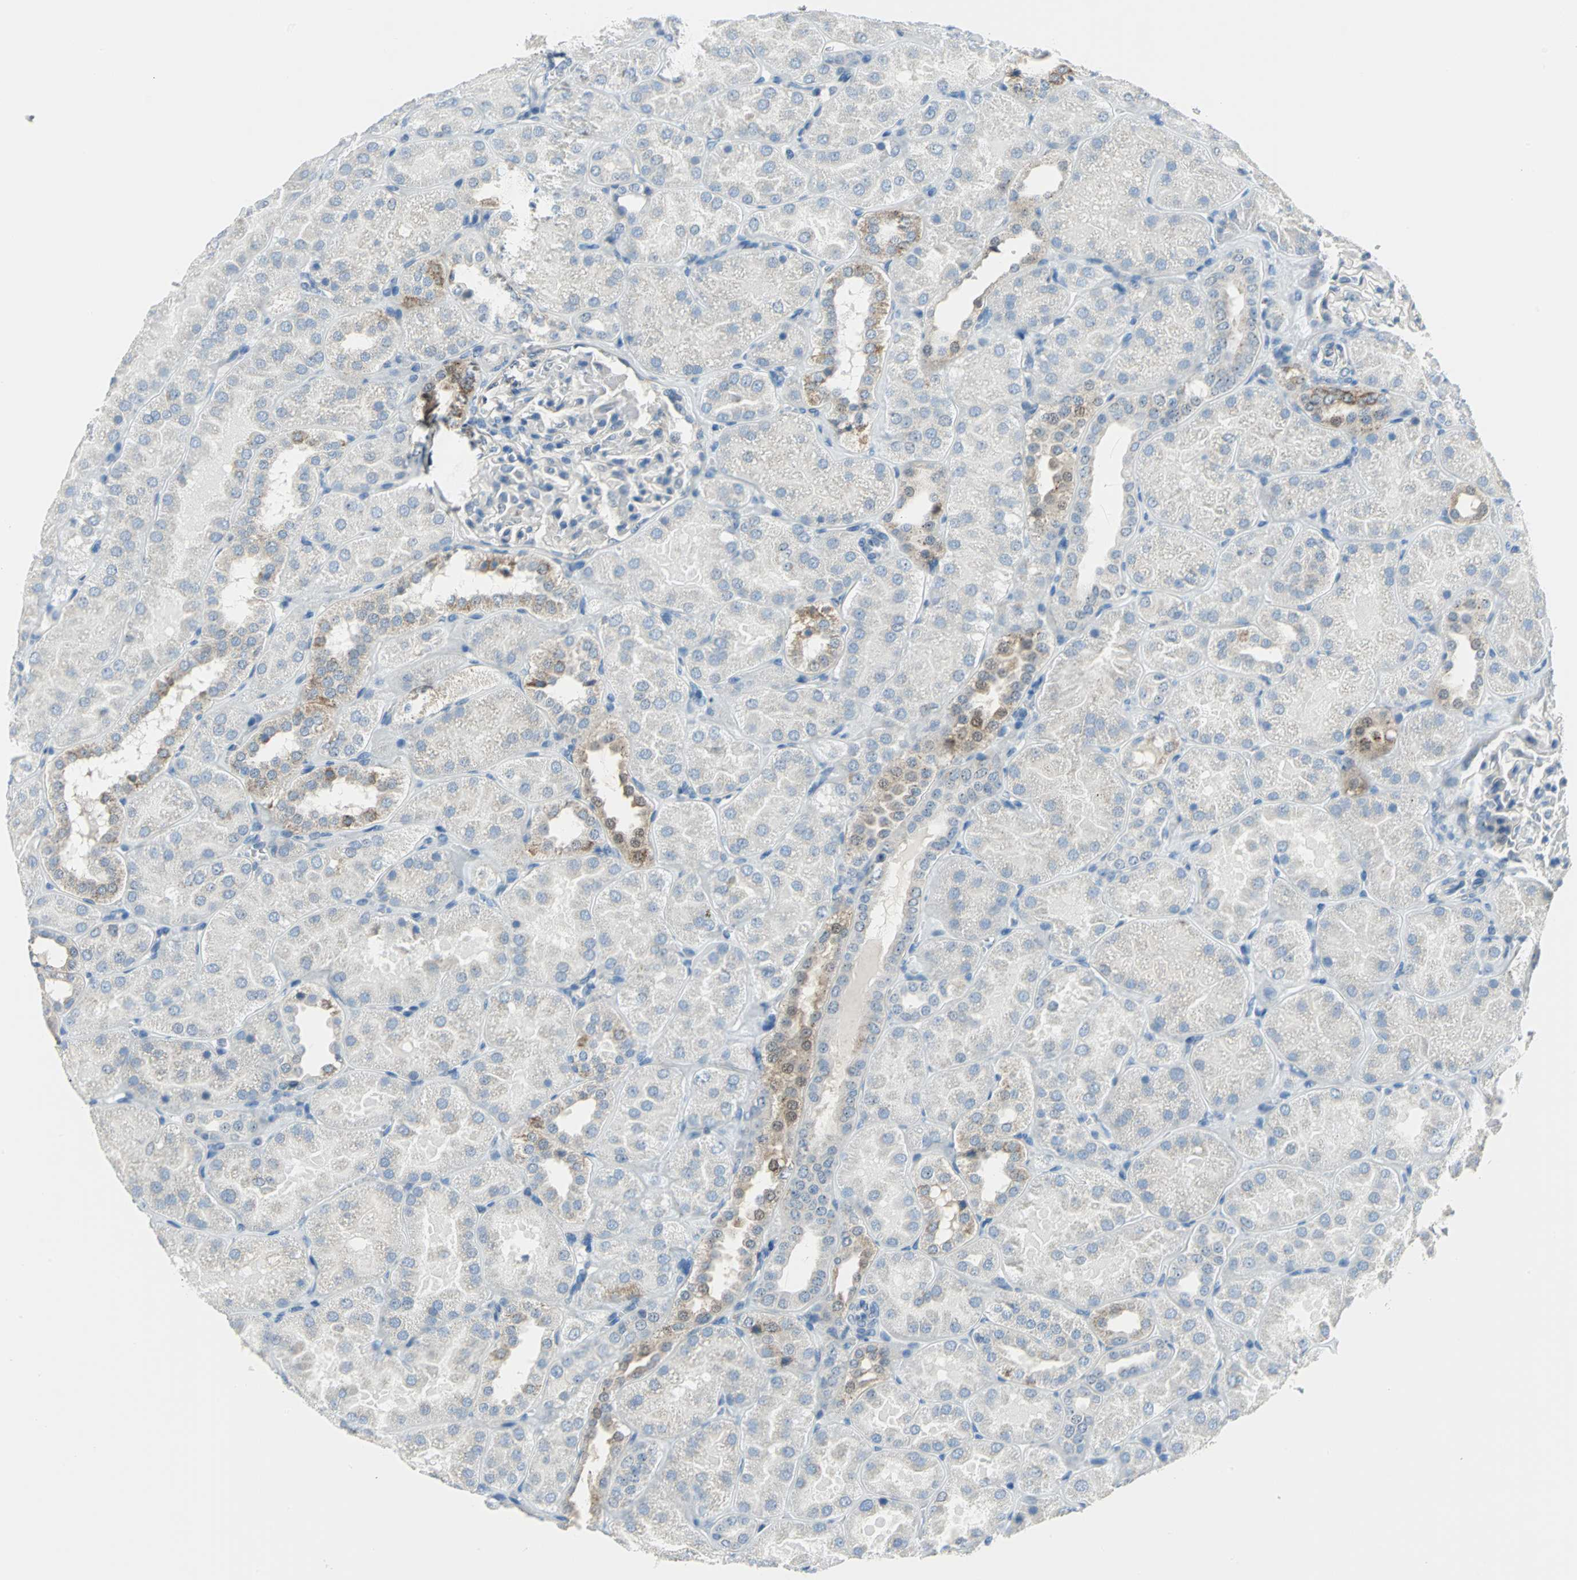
{"staining": {"intensity": "negative", "quantity": "none", "location": "none"}, "tissue": "kidney", "cell_type": "Cells in glomeruli", "image_type": "normal", "snomed": [{"axis": "morphology", "description": "Normal tissue, NOS"}, {"axis": "topography", "description": "Kidney"}], "caption": "This is a histopathology image of immunohistochemistry (IHC) staining of normal kidney, which shows no staining in cells in glomeruli.", "gene": "MUC4", "patient": {"sex": "male", "age": 28}}